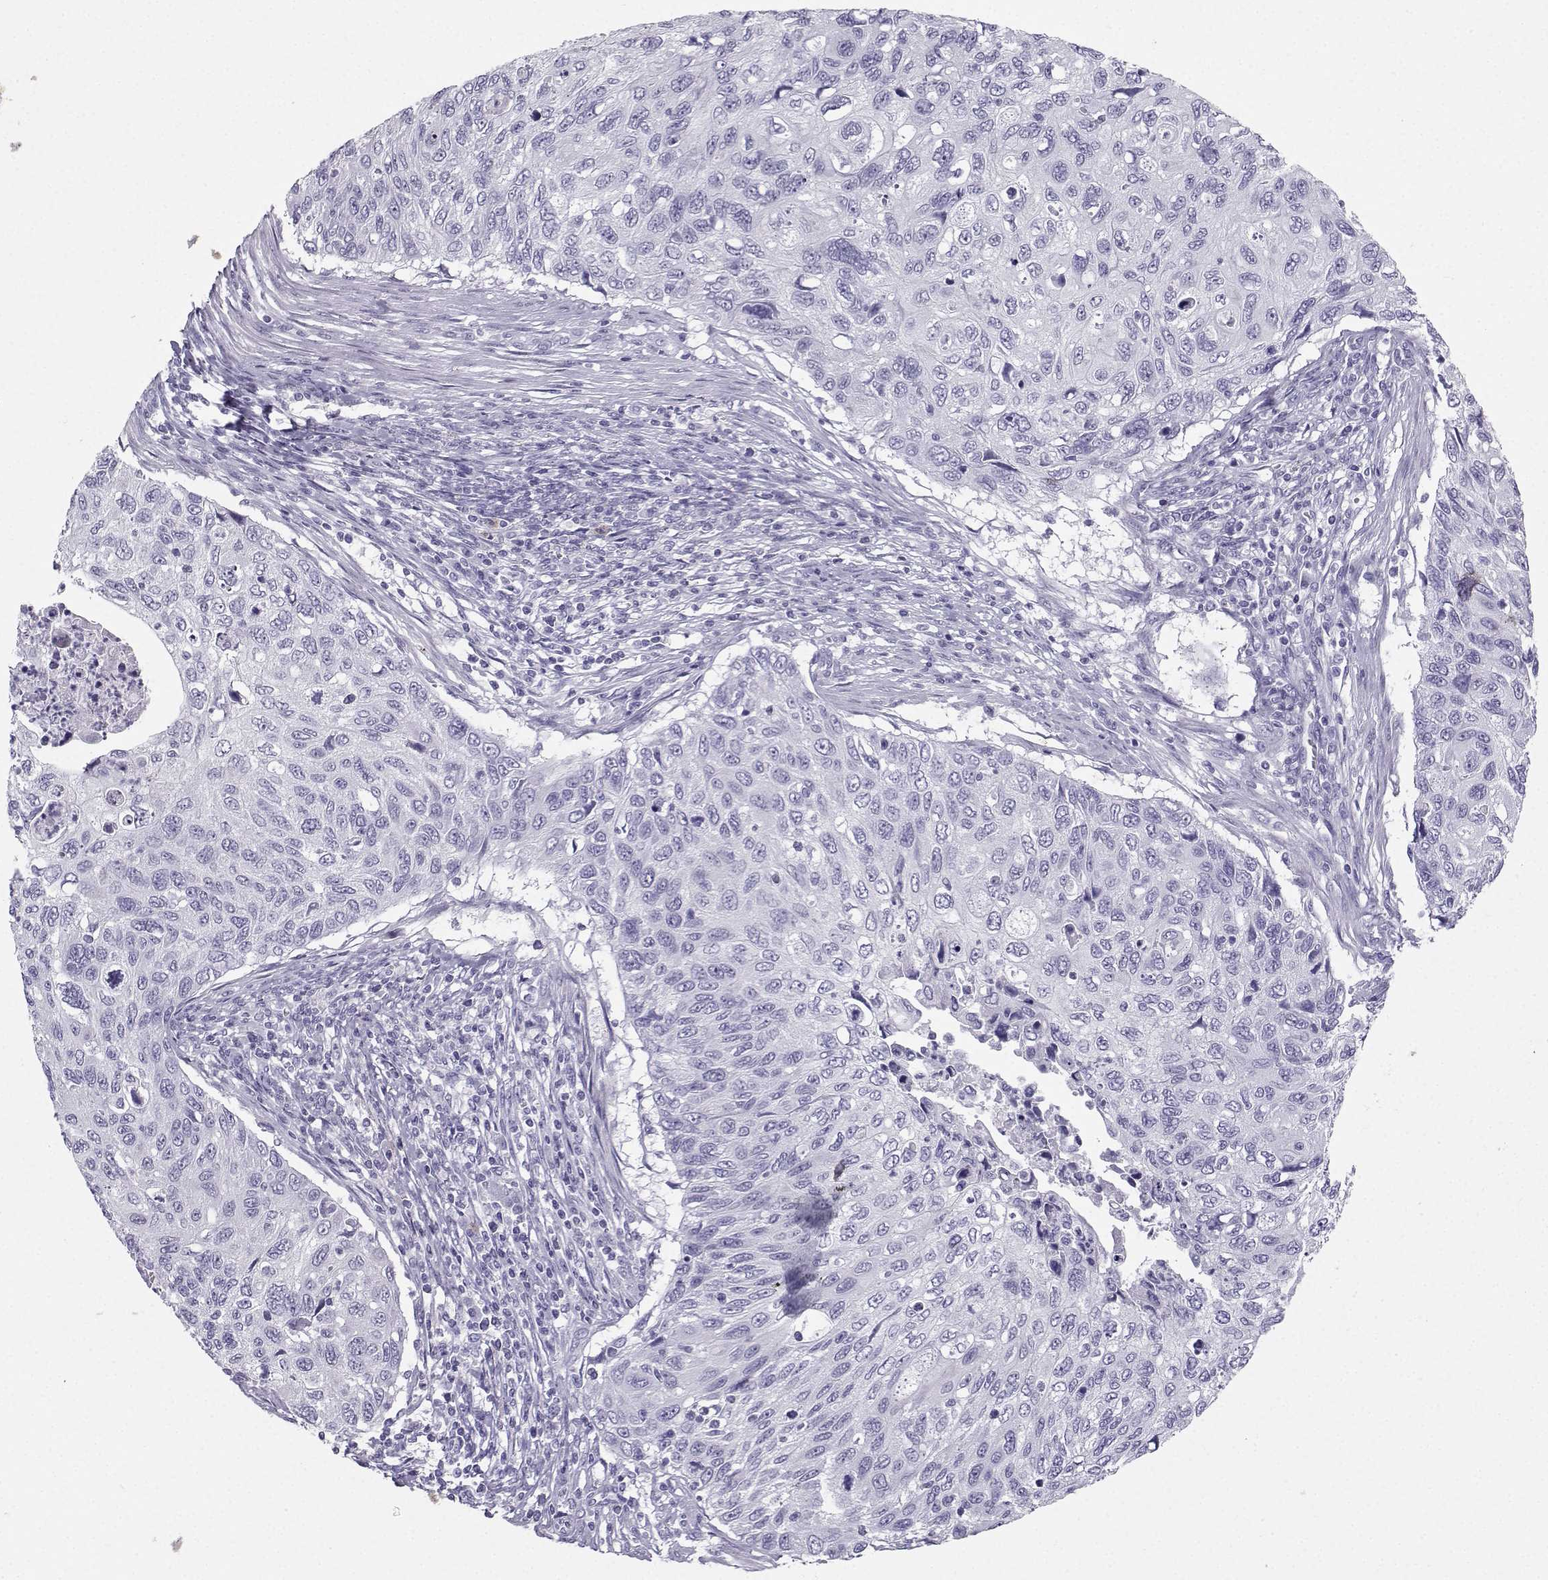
{"staining": {"intensity": "negative", "quantity": "none", "location": "none"}, "tissue": "cervical cancer", "cell_type": "Tumor cells", "image_type": "cancer", "snomed": [{"axis": "morphology", "description": "Squamous cell carcinoma, NOS"}, {"axis": "topography", "description": "Cervix"}], "caption": "DAB immunohistochemical staining of cervical cancer (squamous cell carcinoma) exhibits no significant expression in tumor cells.", "gene": "IQCD", "patient": {"sex": "female", "age": 70}}